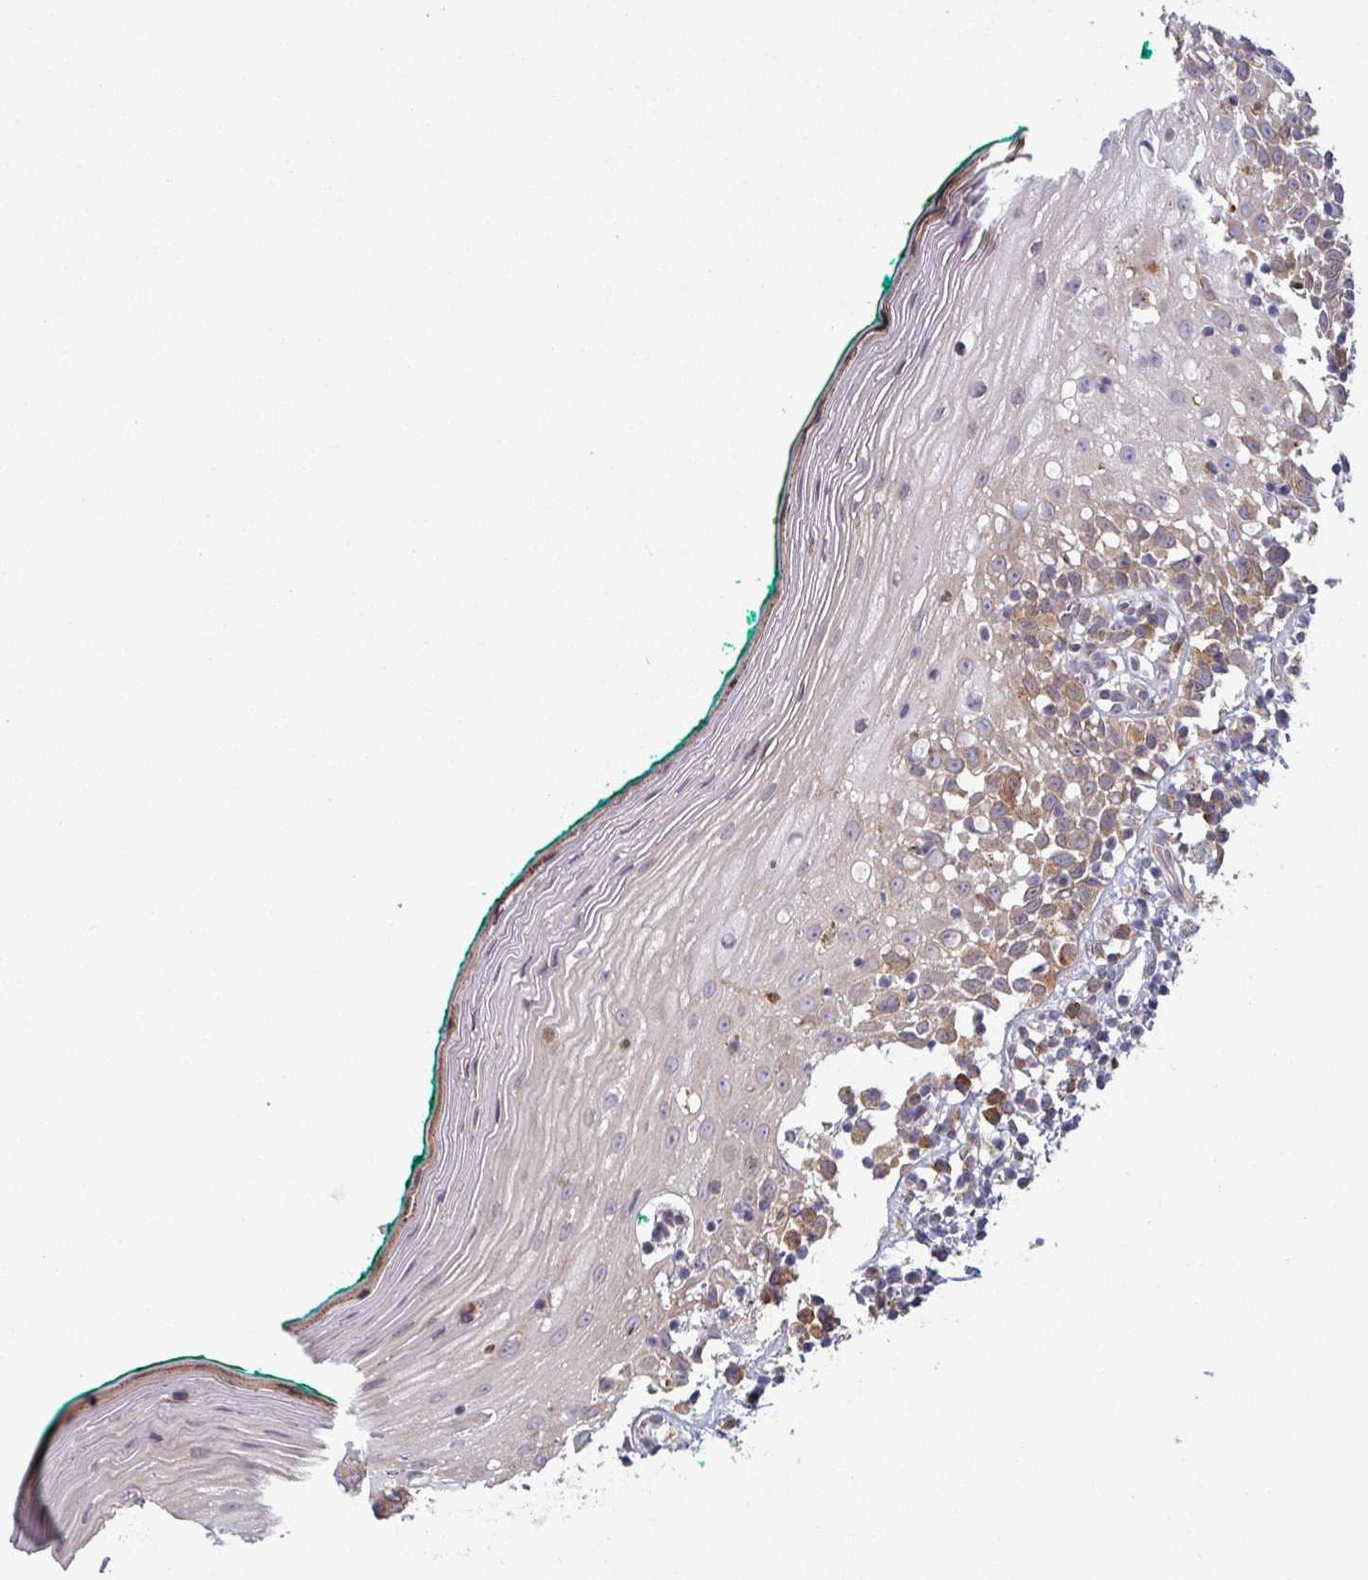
{"staining": {"intensity": "moderate", "quantity": "25%-75%", "location": "cytoplasmic/membranous"}, "tissue": "oral mucosa", "cell_type": "Squamous epithelial cells", "image_type": "normal", "snomed": [{"axis": "morphology", "description": "Normal tissue, NOS"}, {"axis": "topography", "description": "Oral tissue"}], "caption": "About 25%-75% of squamous epithelial cells in benign oral mucosa show moderate cytoplasmic/membranous protein positivity as visualized by brown immunohistochemical staining.", "gene": "TAPT1", "patient": {"sex": "female", "age": 83}}